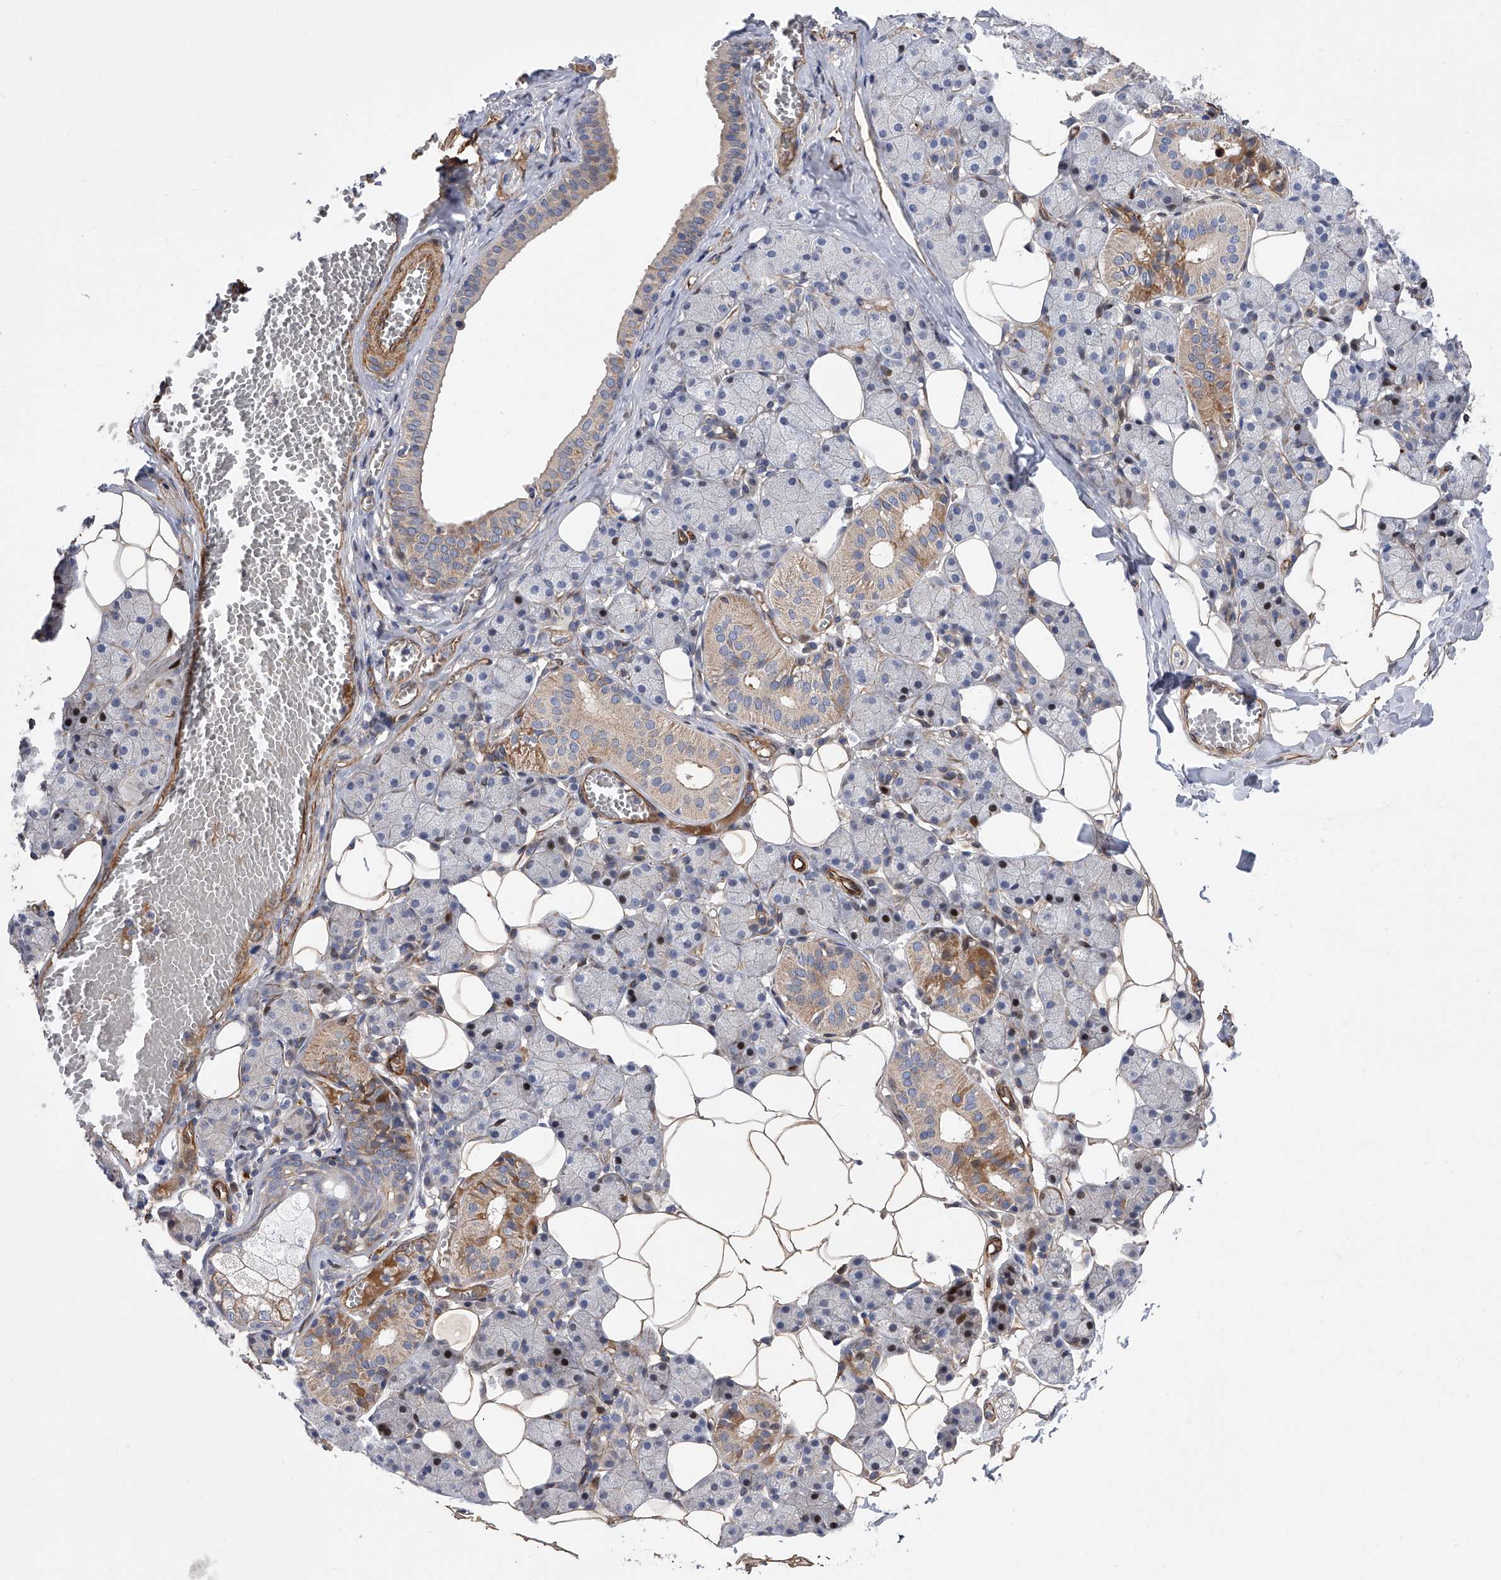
{"staining": {"intensity": "moderate", "quantity": "<25%", "location": "cytoplasmic/membranous"}, "tissue": "salivary gland", "cell_type": "Glandular cells", "image_type": "normal", "snomed": [{"axis": "morphology", "description": "Normal tissue, NOS"}, {"axis": "topography", "description": "Salivary gland"}], "caption": "Immunohistochemical staining of normal human salivary gland reveals <25% levels of moderate cytoplasmic/membranous protein expression in approximately <25% of glandular cells. (DAB (3,3'-diaminobenzidine) = brown stain, brightfield microscopy at high magnification).", "gene": "PDSS2", "patient": {"sex": "female", "age": 33}}